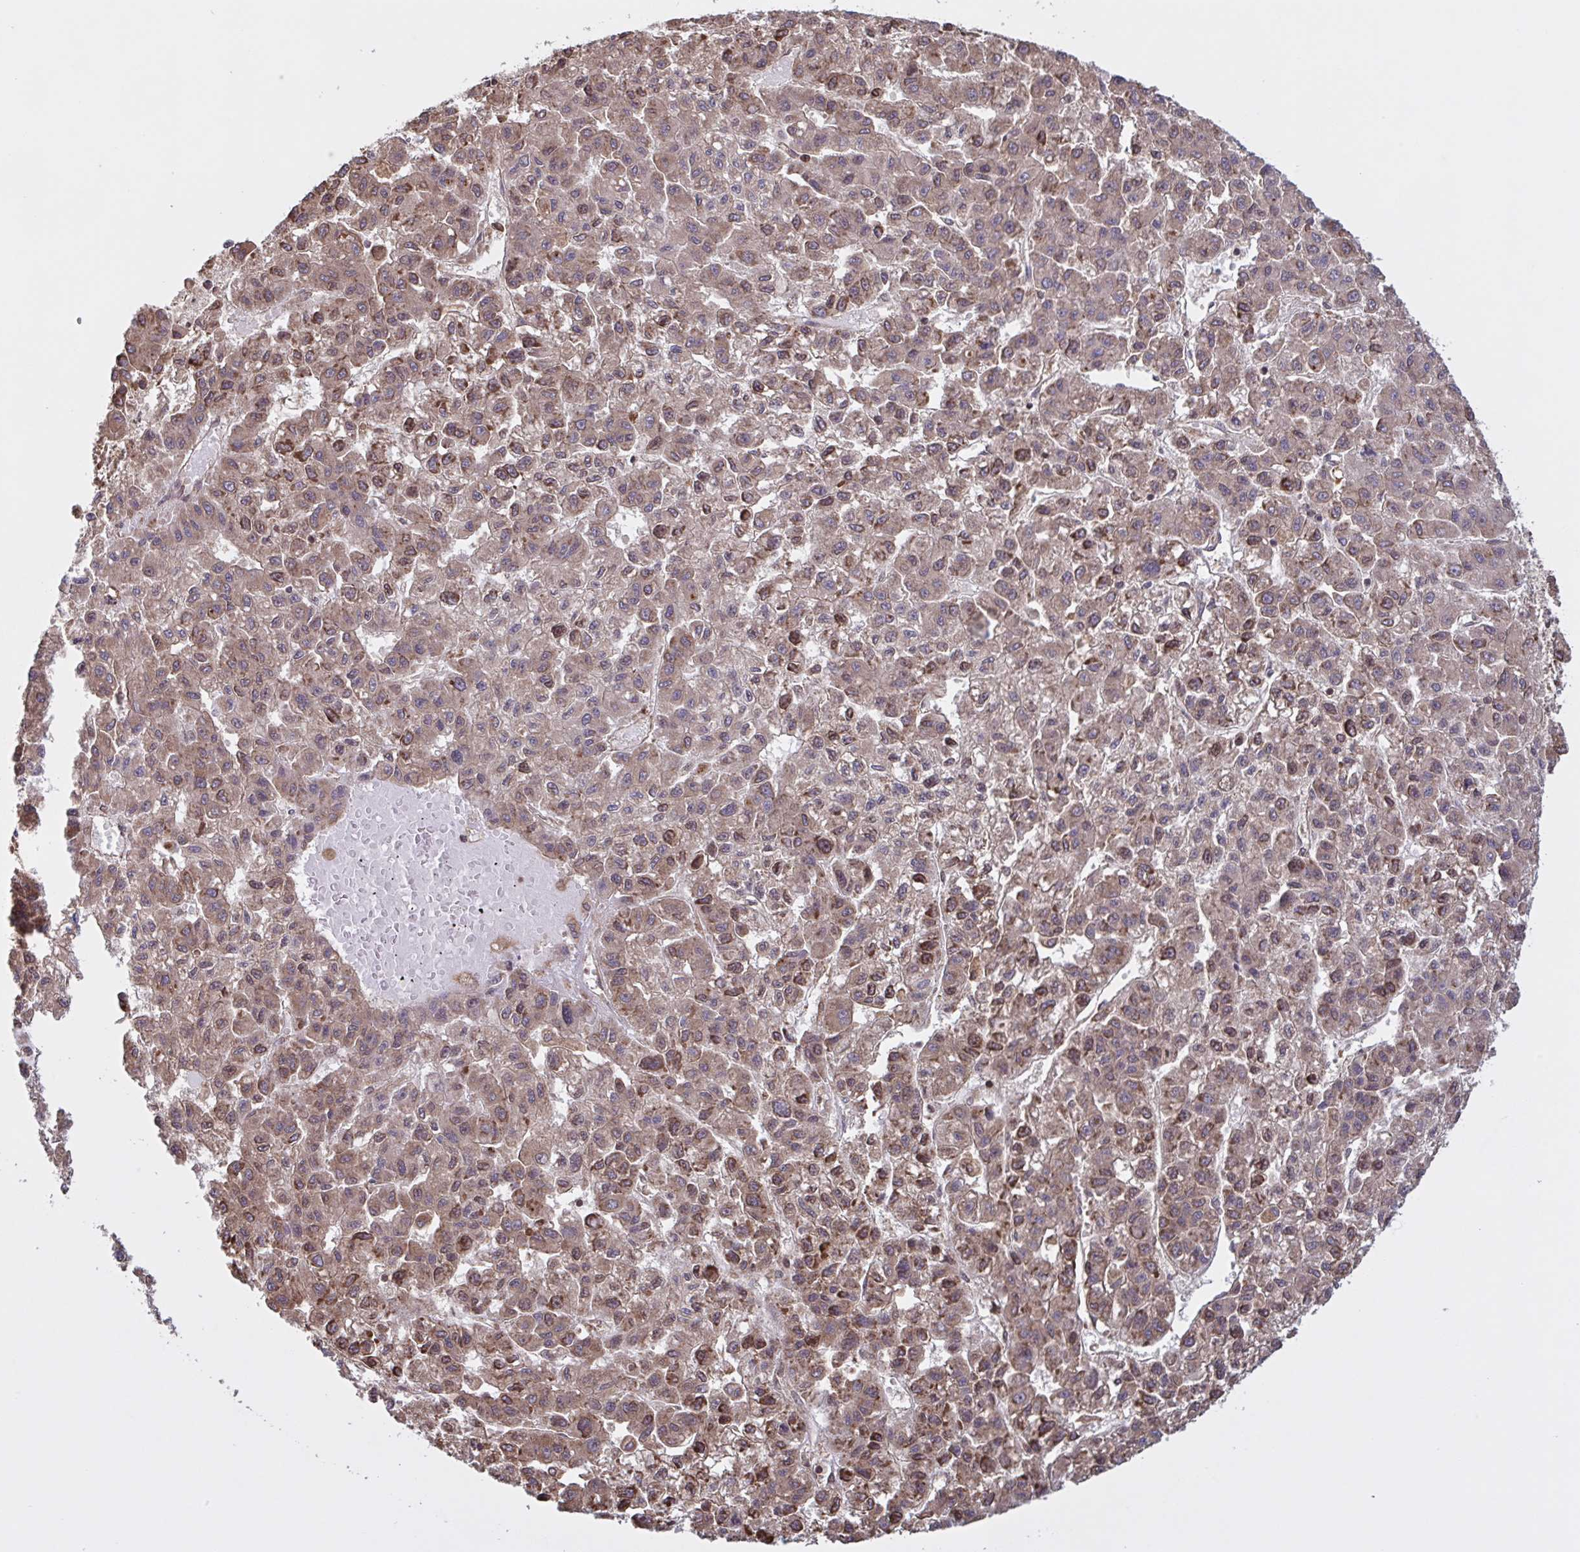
{"staining": {"intensity": "moderate", "quantity": ">75%", "location": "cytoplasmic/membranous"}, "tissue": "liver cancer", "cell_type": "Tumor cells", "image_type": "cancer", "snomed": [{"axis": "morphology", "description": "Carcinoma, Hepatocellular, NOS"}, {"axis": "topography", "description": "Liver"}], "caption": "Moderate cytoplasmic/membranous expression is seen in about >75% of tumor cells in hepatocellular carcinoma (liver). (DAB IHC, brown staining for protein, blue staining for nuclei).", "gene": "SEC63", "patient": {"sex": "male", "age": 70}}